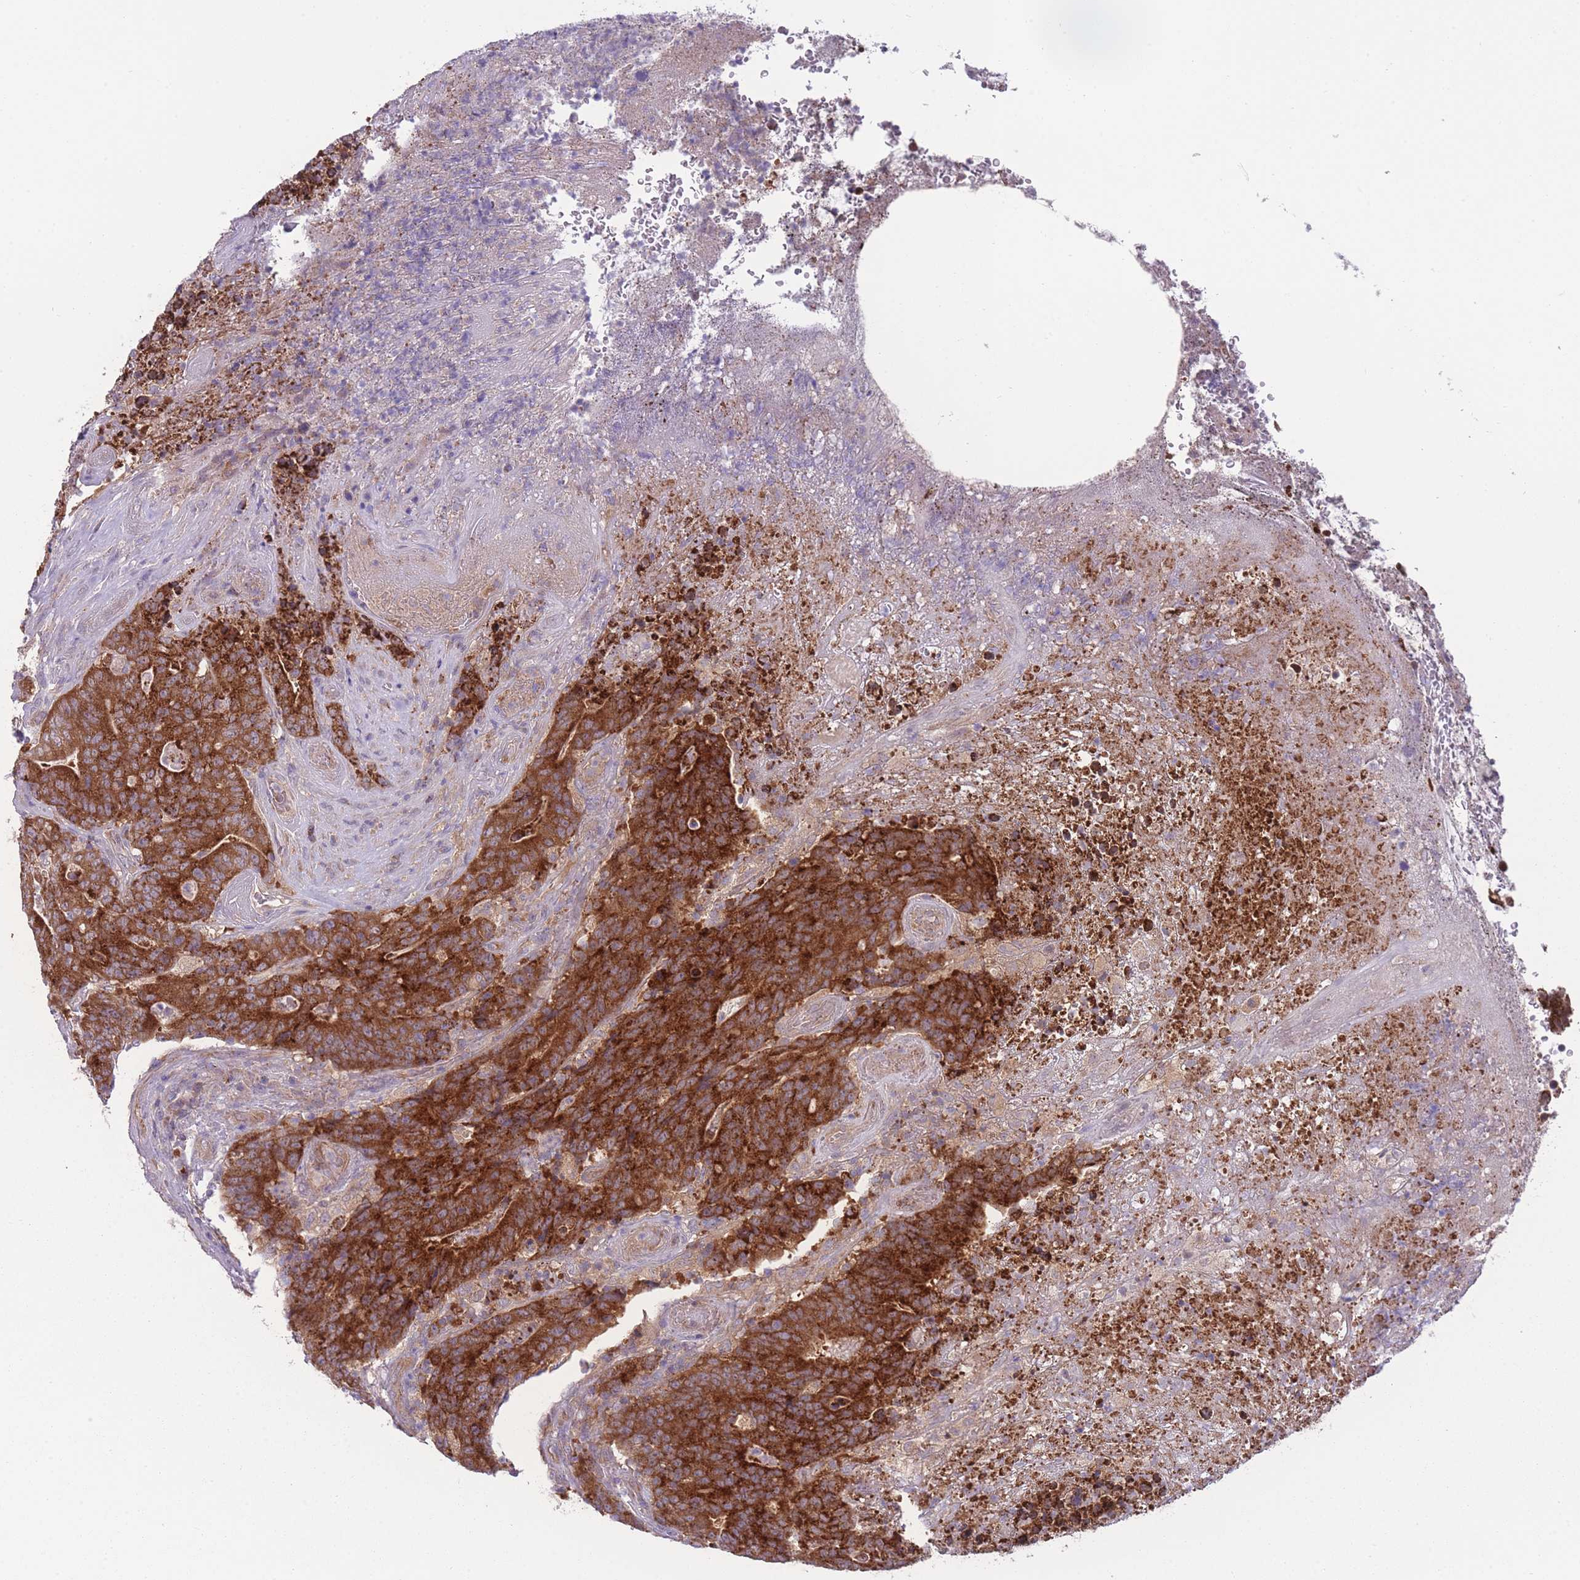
{"staining": {"intensity": "strong", "quantity": ">75%", "location": "cytoplasmic/membranous"}, "tissue": "colorectal cancer", "cell_type": "Tumor cells", "image_type": "cancer", "snomed": [{"axis": "morphology", "description": "Adenocarcinoma, NOS"}, {"axis": "topography", "description": "Colon"}], "caption": "The histopathology image shows a brown stain indicating the presence of a protein in the cytoplasmic/membranous of tumor cells in adenocarcinoma (colorectal). Using DAB (brown) and hematoxylin (blue) stains, captured at high magnification using brightfield microscopy.", "gene": "CCT6B", "patient": {"sex": "female", "age": 75}}